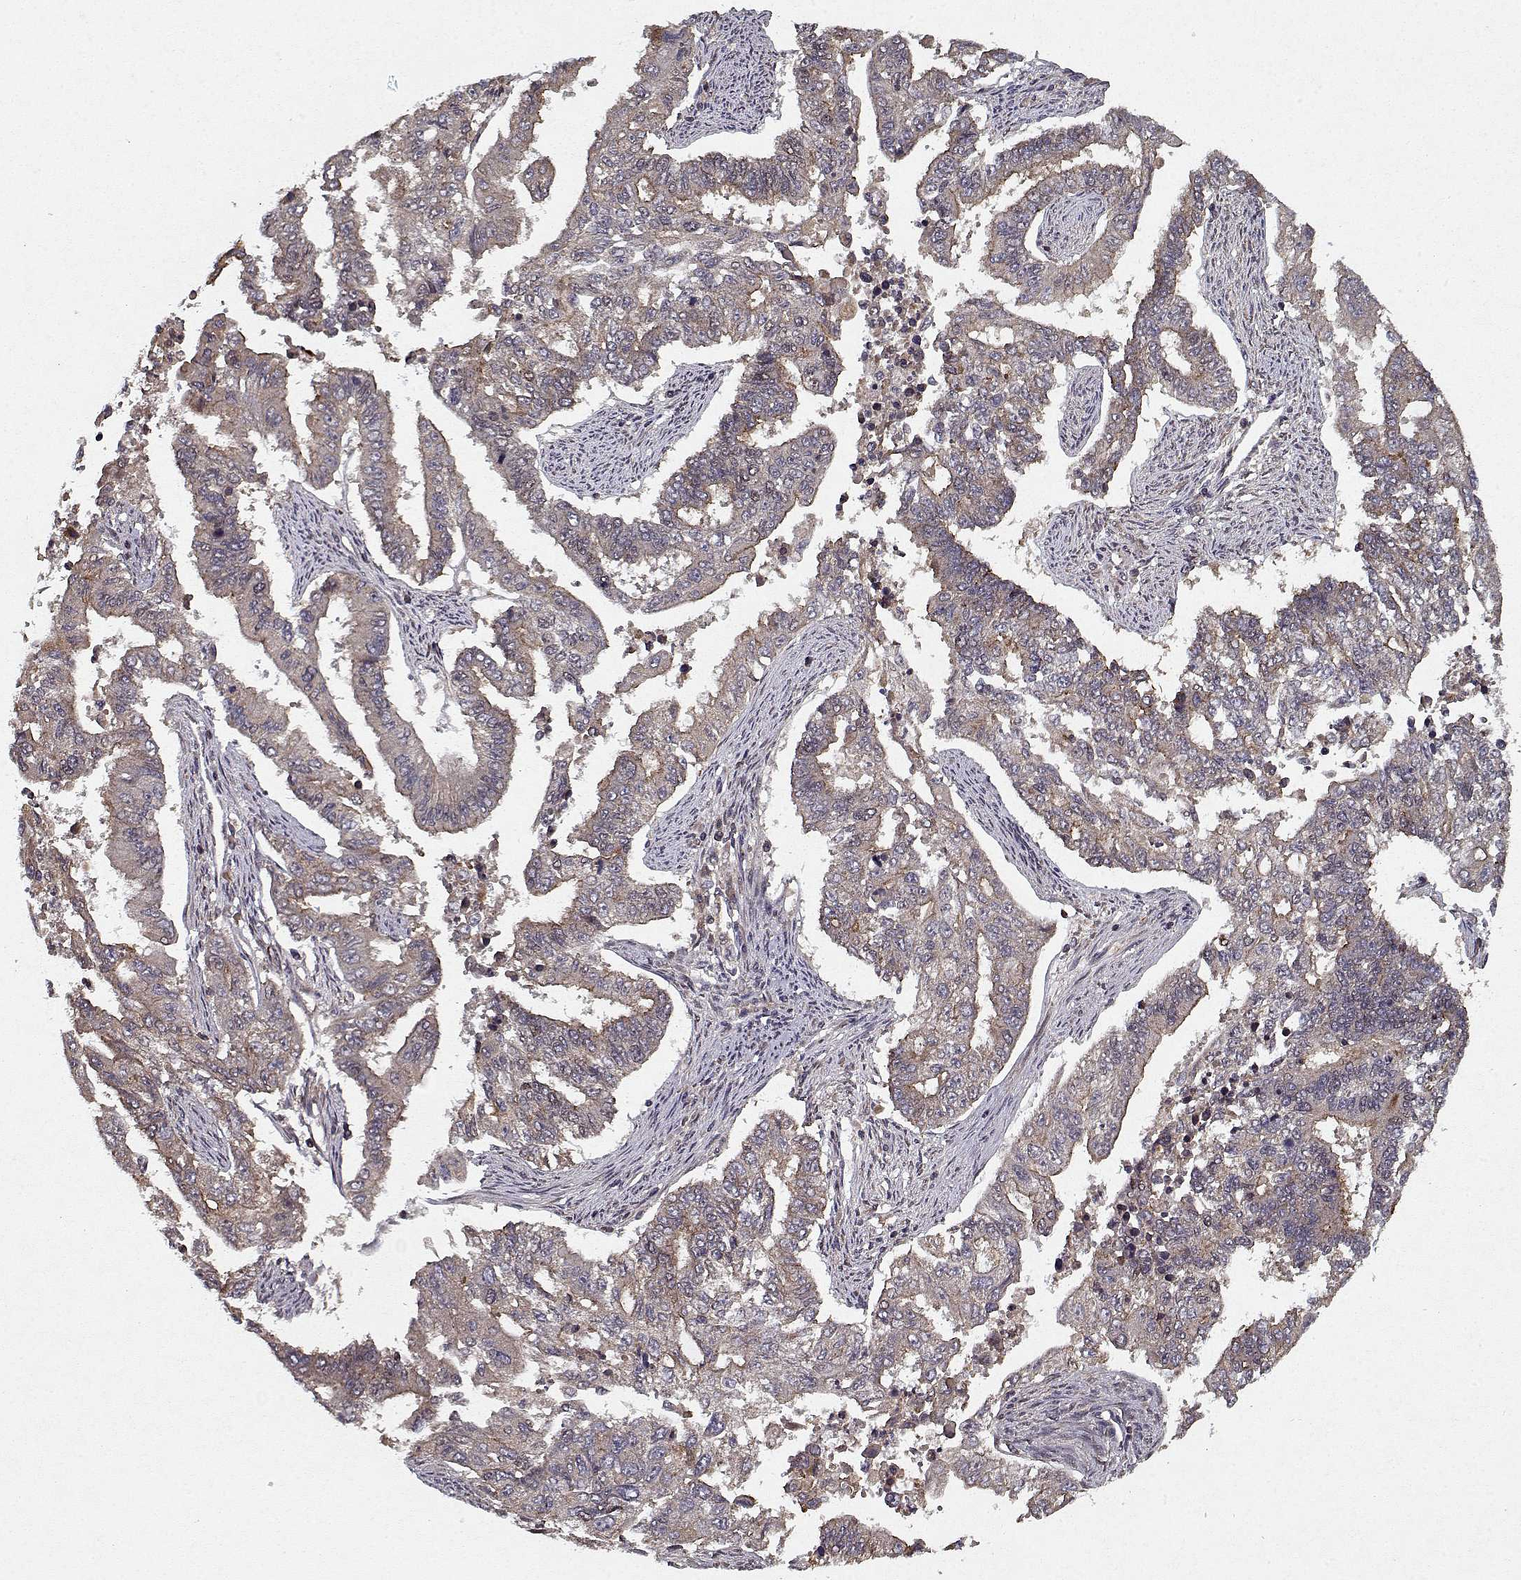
{"staining": {"intensity": "strong", "quantity": "<25%", "location": "cytoplasmic/membranous"}, "tissue": "endometrial cancer", "cell_type": "Tumor cells", "image_type": "cancer", "snomed": [{"axis": "morphology", "description": "Adenocarcinoma, NOS"}, {"axis": "topography", "description": "Uterus"}], "caption": "About <25% of tumor cells in endometrial adenocarcinoma show strong cytoplasmic/membranous protein staining as visualized by brown immunohistochemical staining.", "gene": "PPP1R12A", "patient": {"sex": "female", "age": 59}}